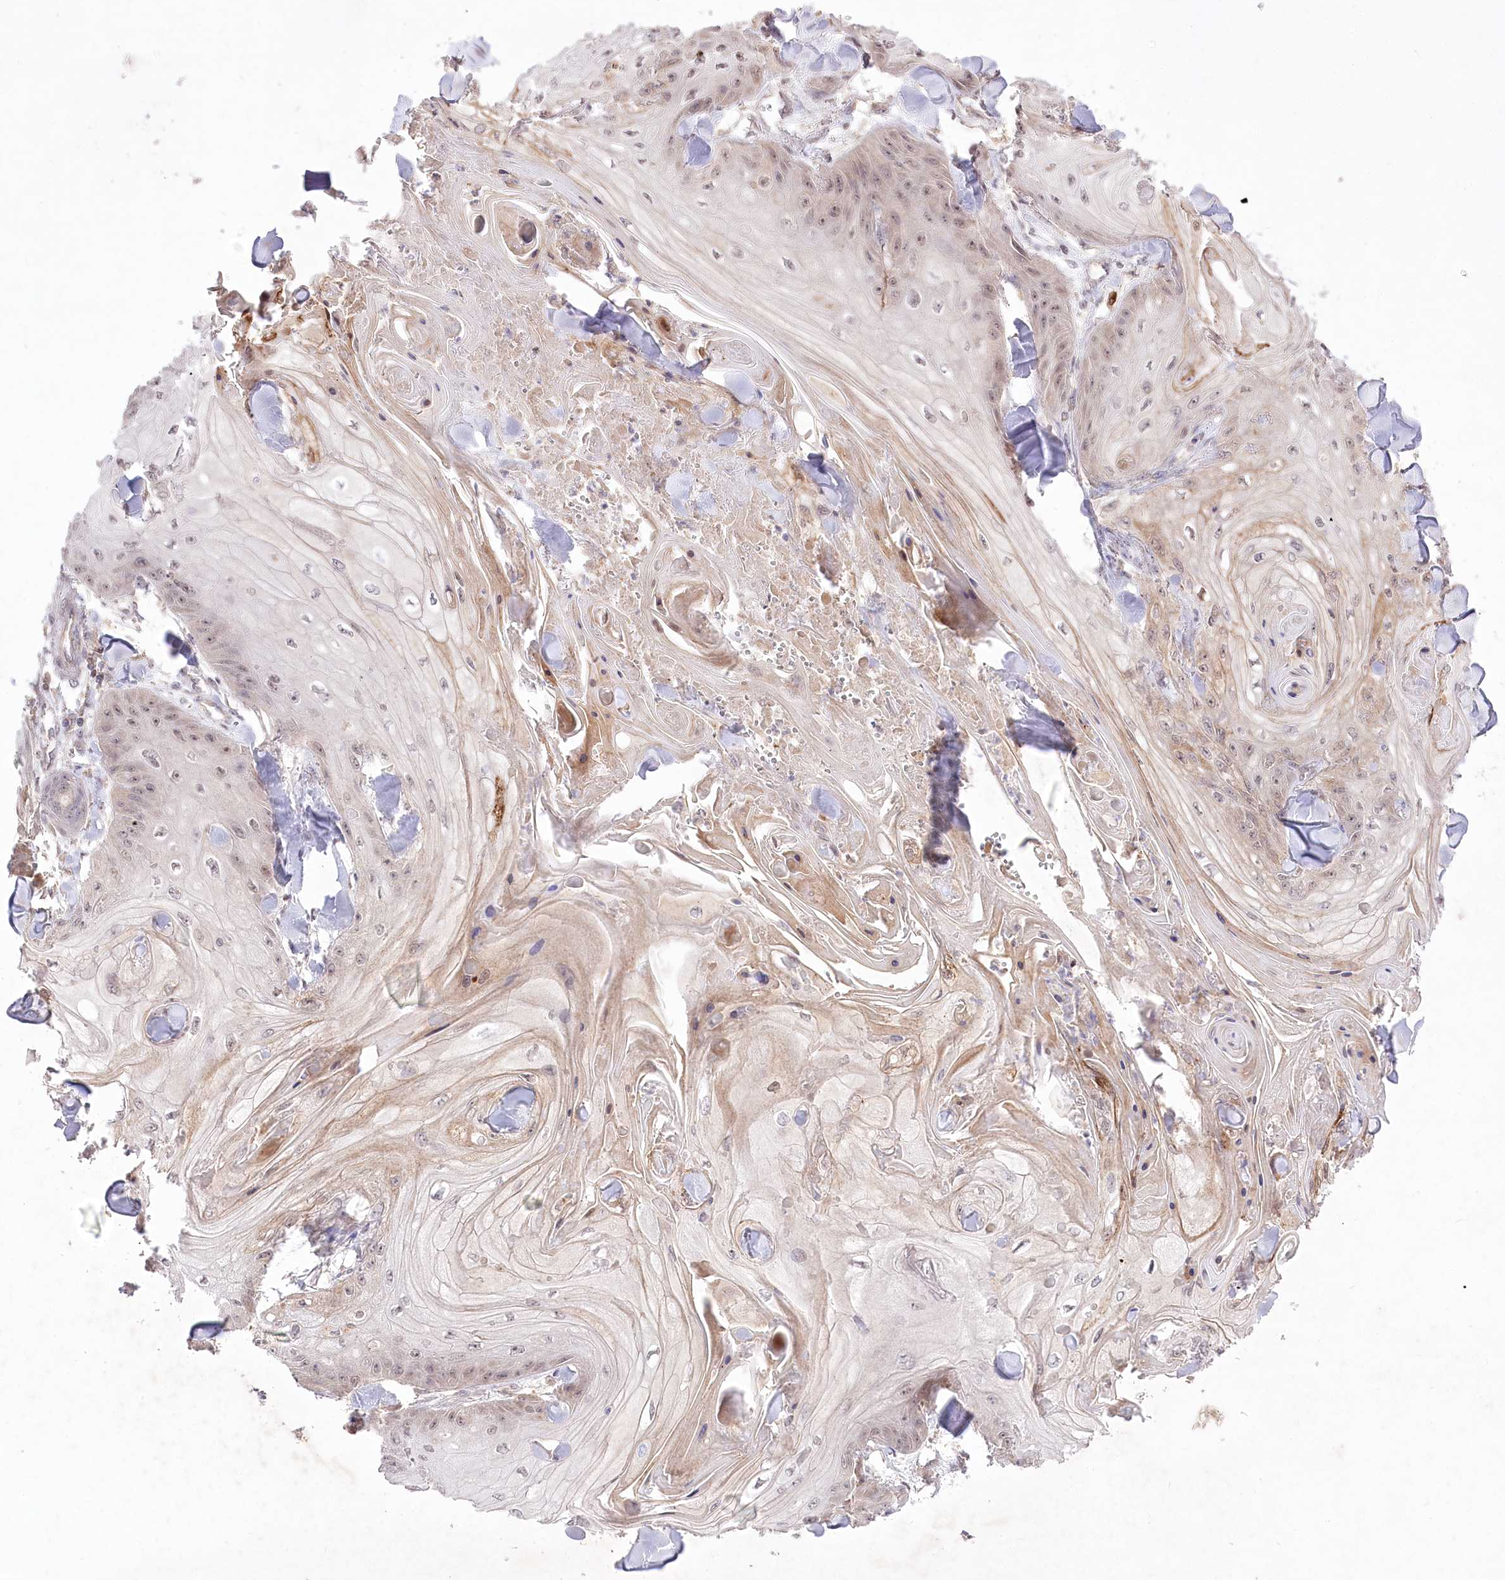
{"staining": {"intensity": "weak", "quantity": "25%-75%", "location": "cytoplasmic/membranous,nuclear"}, "tissue": "skin cancer", "cell_type": "Tumor cells", "image_type": "cancer", "snomed": [{"axis": "morphology", "description": "Squamous cell carcinoma, NOS"}, {"axis": "topography", "description": "Skin"}], "caption": "Immunohistochemical staining of skin squamous cell carcinoma displays low levels of weak cytoplasmic/membranous and nuclear staining in approximately 25%-75% of tumor cells.", "gene": "HELT", "patient": {"sex": "male", "age": 74}}